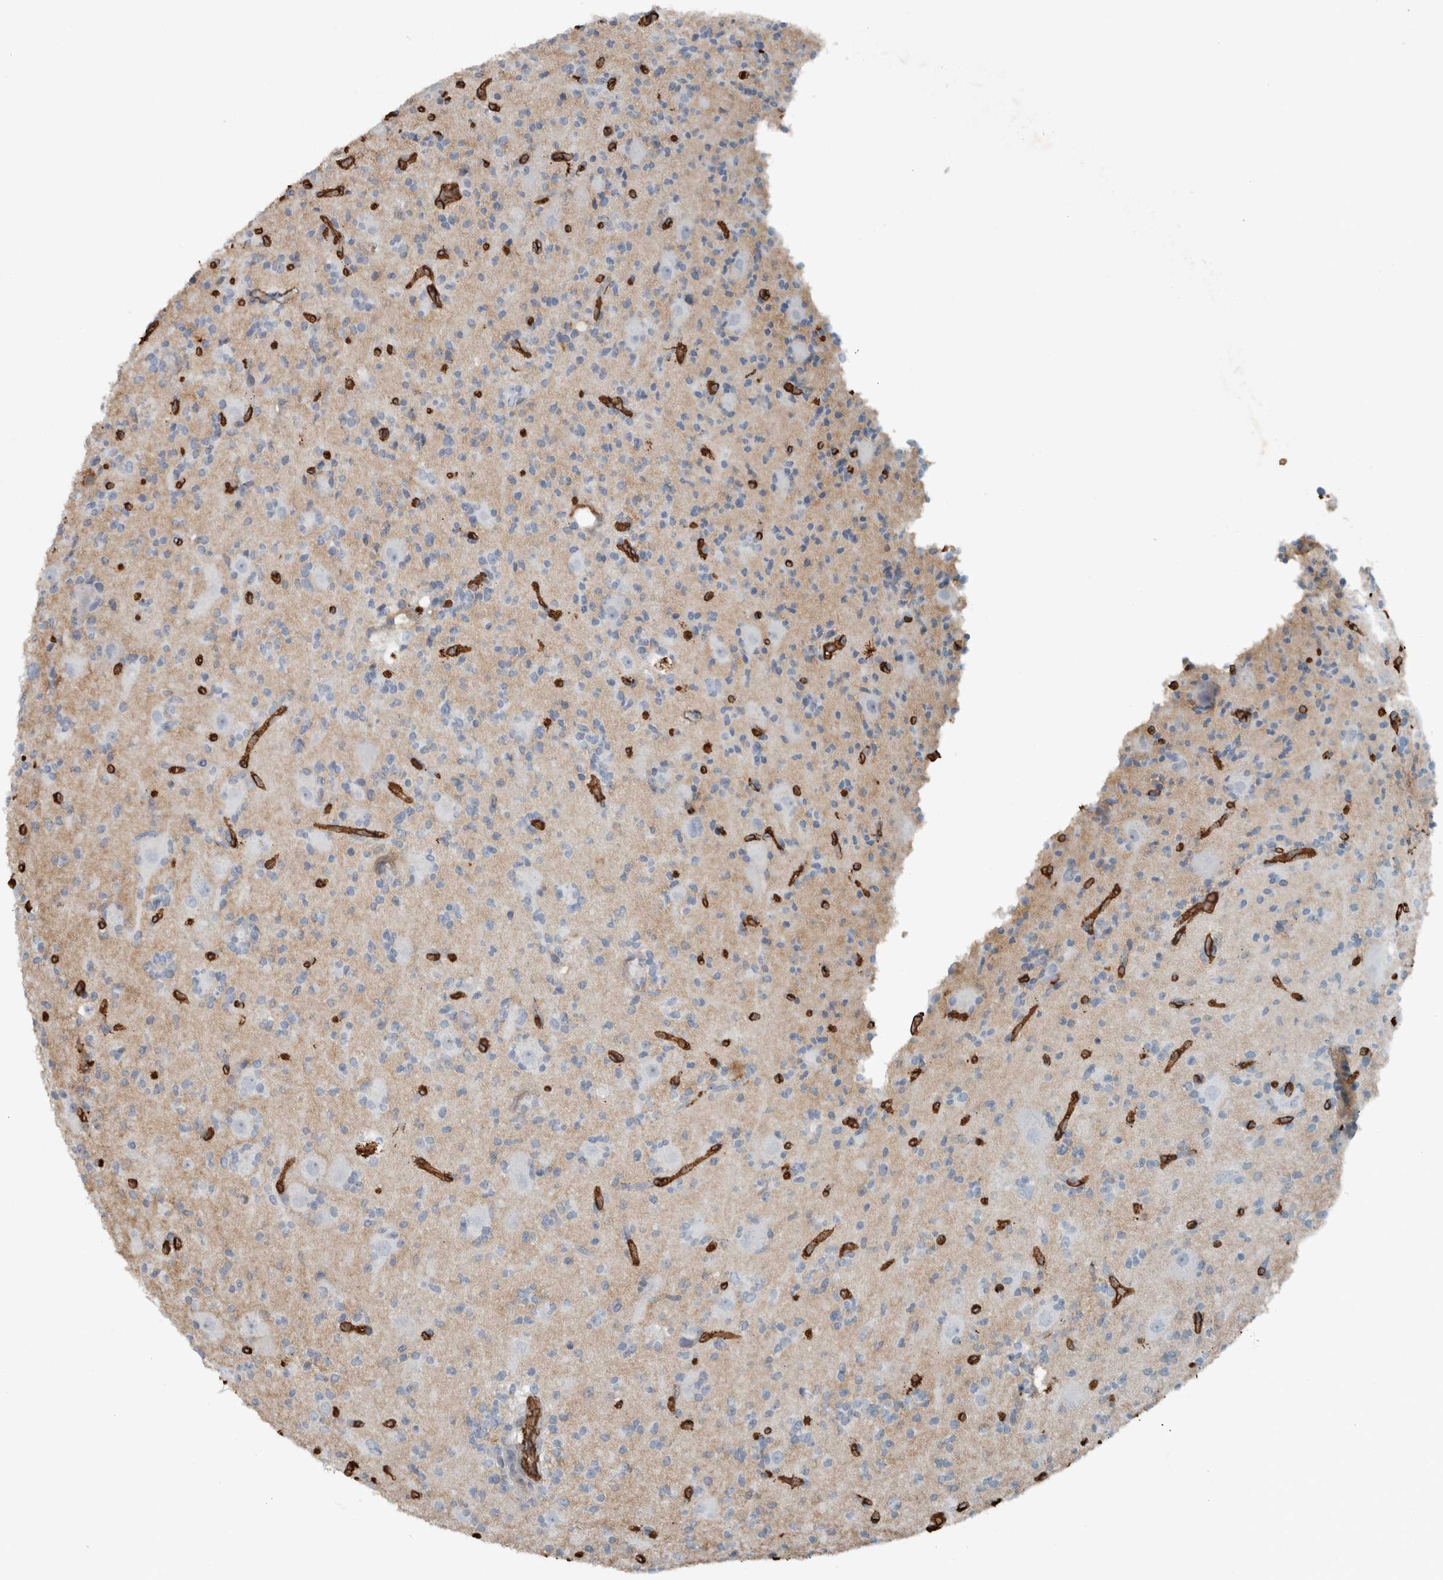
{"staining": {"intensity": "negative", "quantity": "none", "location": "none"}, "tissue": "glioma", "cell_type": "Tumor cells", "image_type": "cancer", "snomed": [{"axis": "morphology", "description": "Glioma, malignant, High grade"}, {"axis": "topography", "description": "Brain"}], "caption": "This histopathology image is of malignant glioma (high-grade) stained with immunohistochemistry to label a protein in brown with the nuclei are counter-stained blue. There is no expression in tumor cells.", "gene": "LBP", "patient": {"sex": "male", "age": 34}}